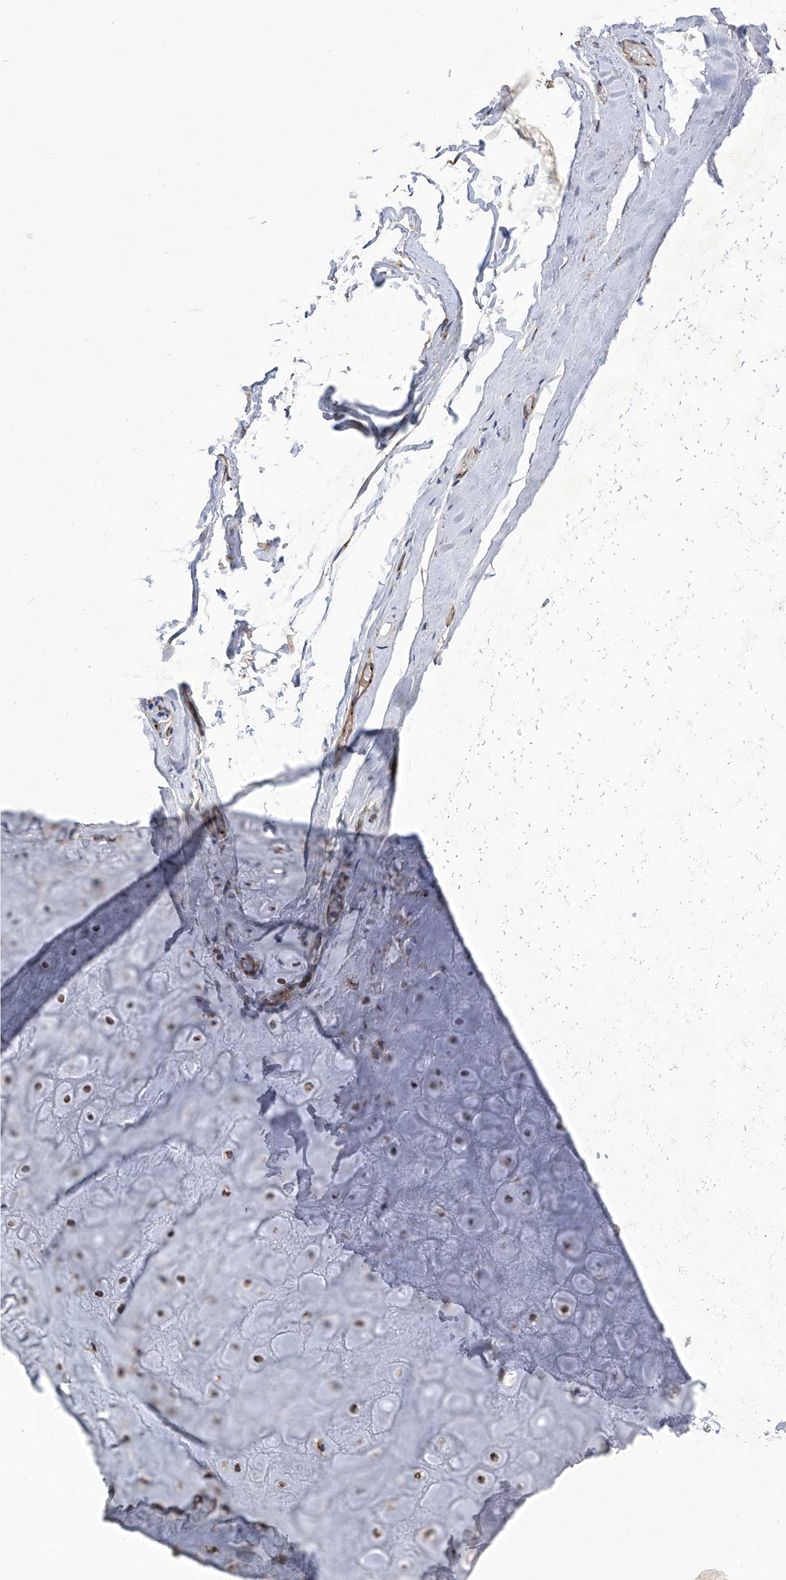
{"staining": {"intensity": "negative", "quantity": "none", "location": "none"}, "tissue": "adipose tissue", "cell_type": "Adipocytes", "image_type": "normal", "snomed": [{"axis": "morphology", "description": "Normal tissue, NOS"}, {"axis": "morphology", "description": "Basal cell carcinoma"}, {"axis": "topography", "description": "Skin"}], "caption": "Immunohistochemical staining of normal adipose tissue exhibits no significant positivity in adipocytes.", "gene": "TJAP1", "patient": {"sex": "female", "age": 89}}